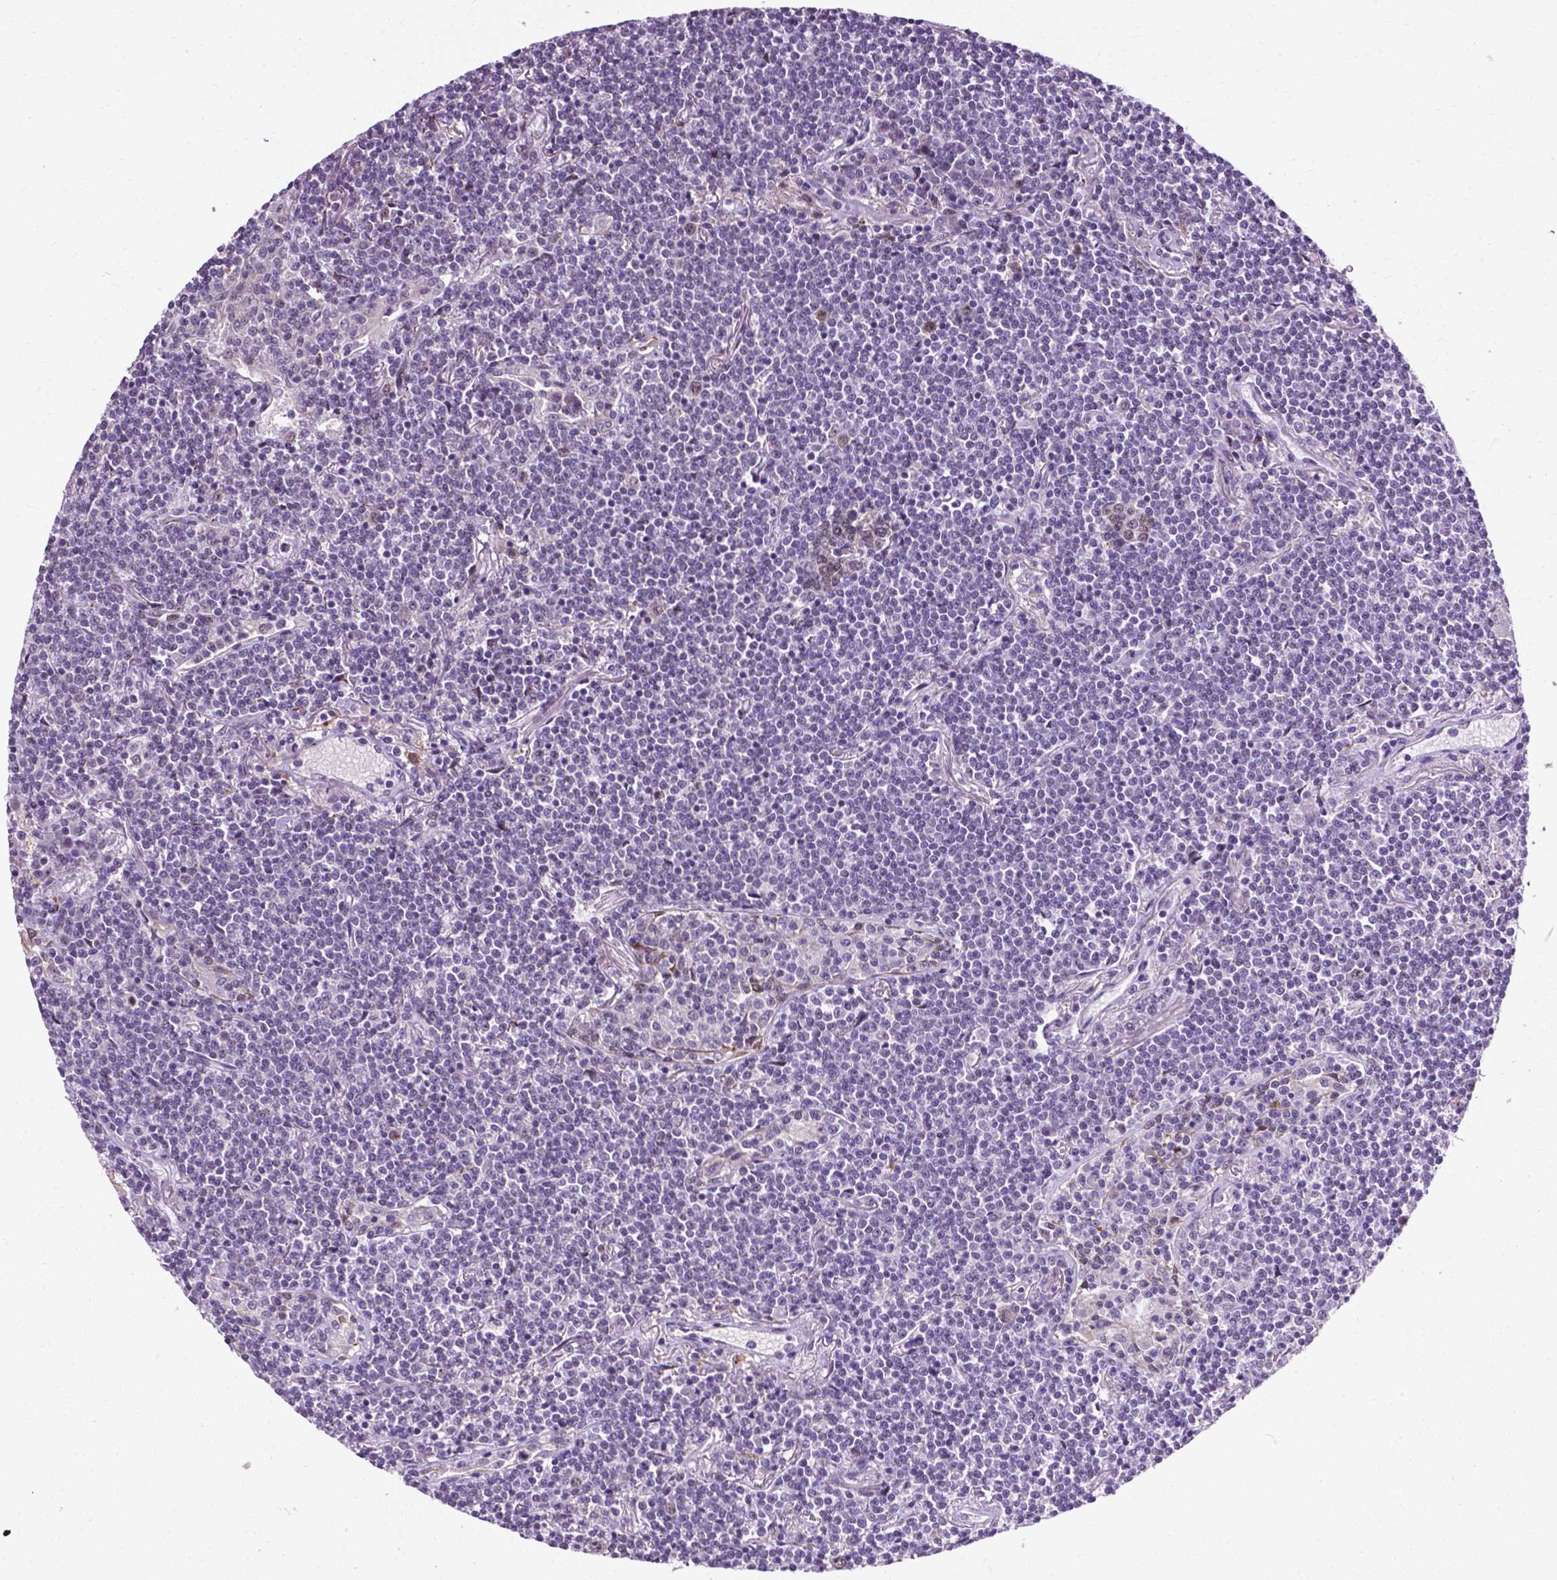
{"staining": {"intensity": "negative", "quantity": "none", "location": "none"}, "tissue": "lymphoma", "cell_type": "Tumor cells", "image_type": "cancer", "snomed": [{"axis": "morphology", "description": "Malignant lymphoma, non-Hodgkin's type, Low grade"}, {"axis": "topography", "description": "Lung"}], "caption": "Immunohistochemistry (IHC) of lymphoma displays no staining in tumor cells.", "gene": "SMAD3", "patient": {"sex": "female", "age": 71}}